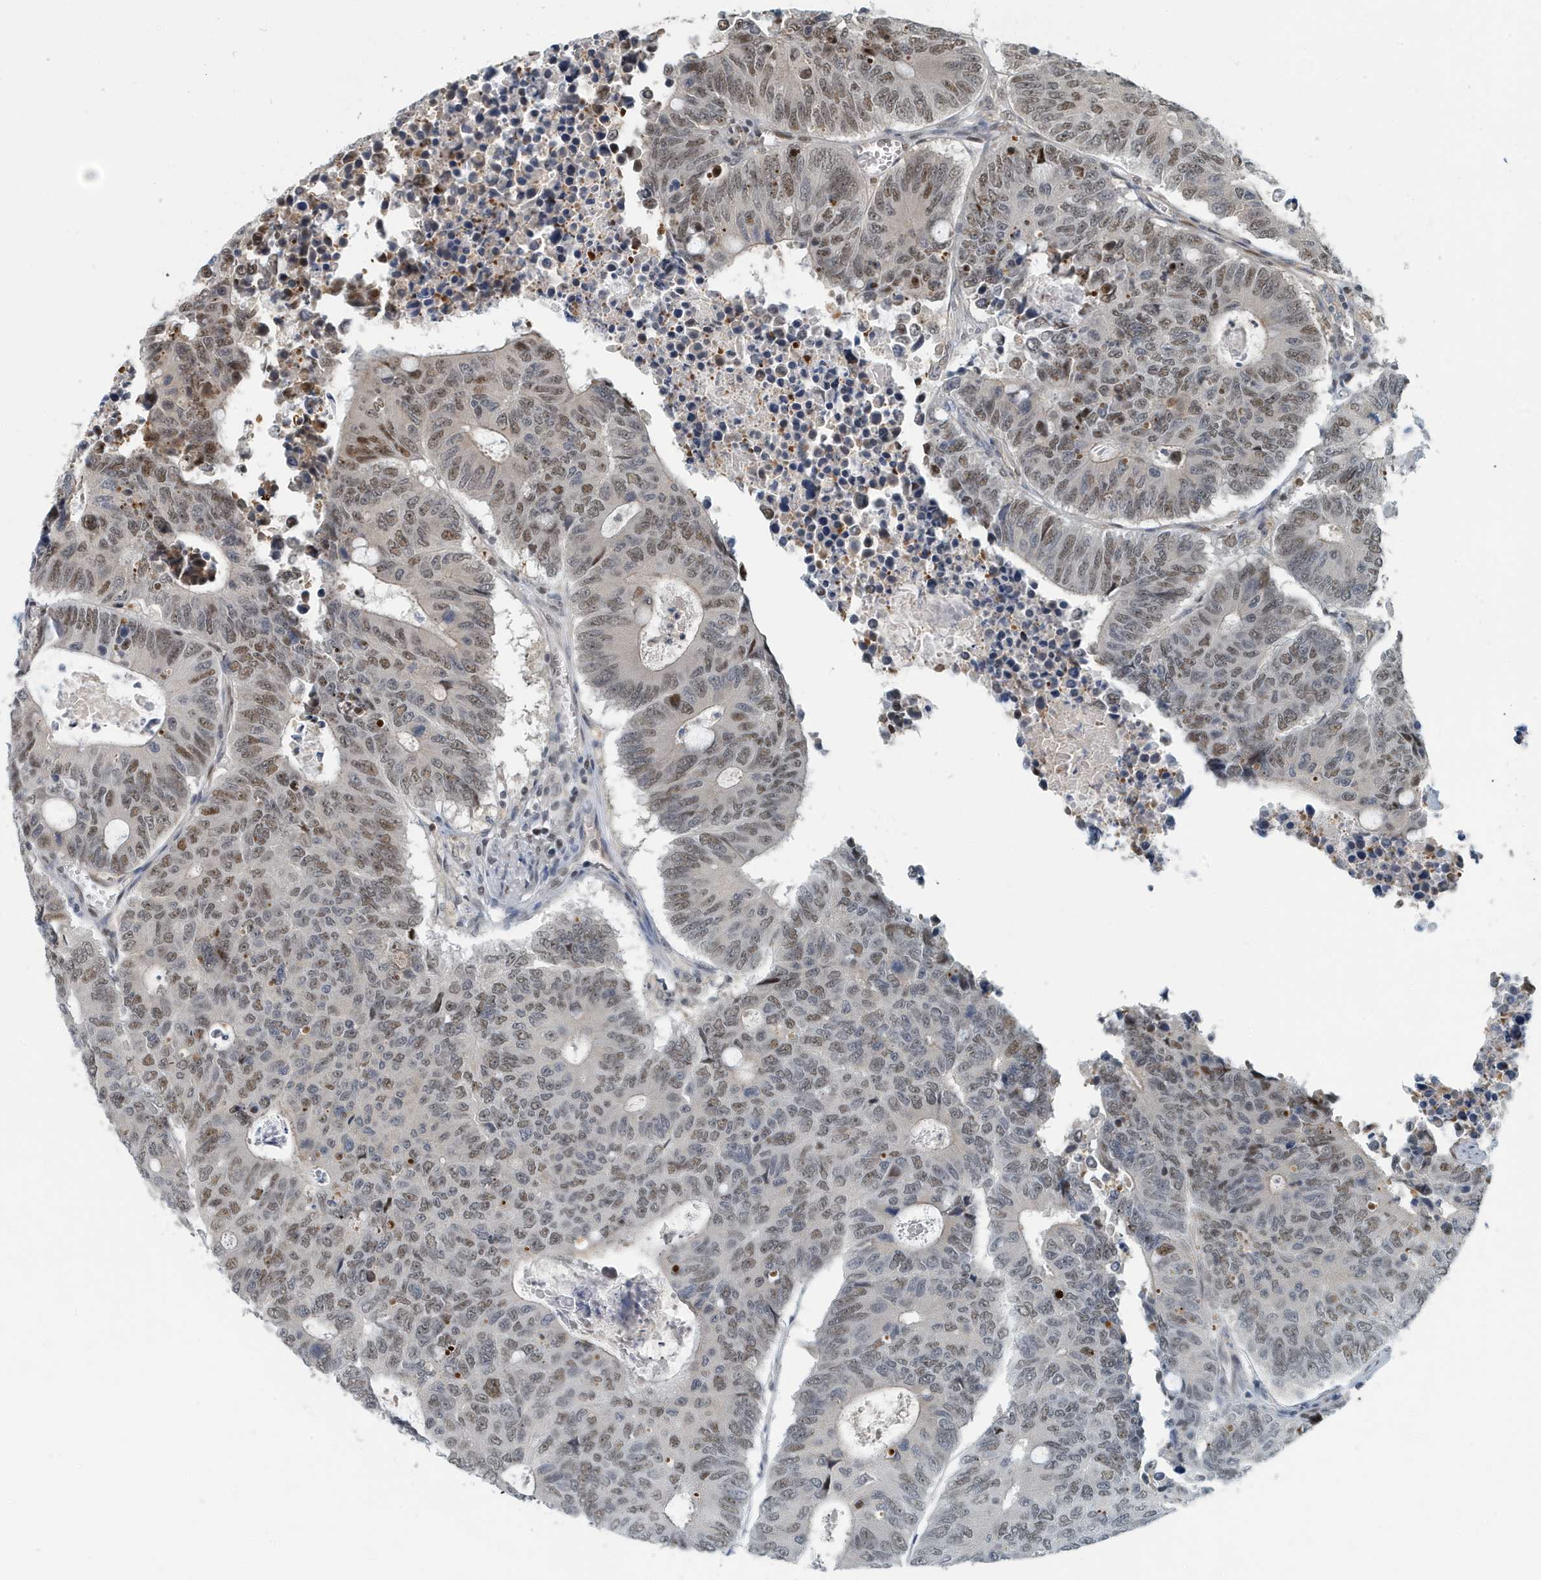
{"staining": {"intensity": "moderate", "quantity": "25%-75%", "location": "nuclear"}, "tissue": "colorectal cancer", "cell_type": "Tumor cells", "image_type": "cancer", "snomed": [{"axis": "morphology", "description": "Adenocarcinoma, NOS"}, {"axis": "topography", "description": "Colon"}], "caption": "This photomicrograph displays colorectal cancer (adenocarcinoma) stained with immunohistochemistry (IHC) to label a protein in brown. The nuclear of tumor cells show moderate positivity for the protein. Nuclei are counter-stained blue.", "gene": "KIF15", "patient": {"sex": "male", "age": 87}}